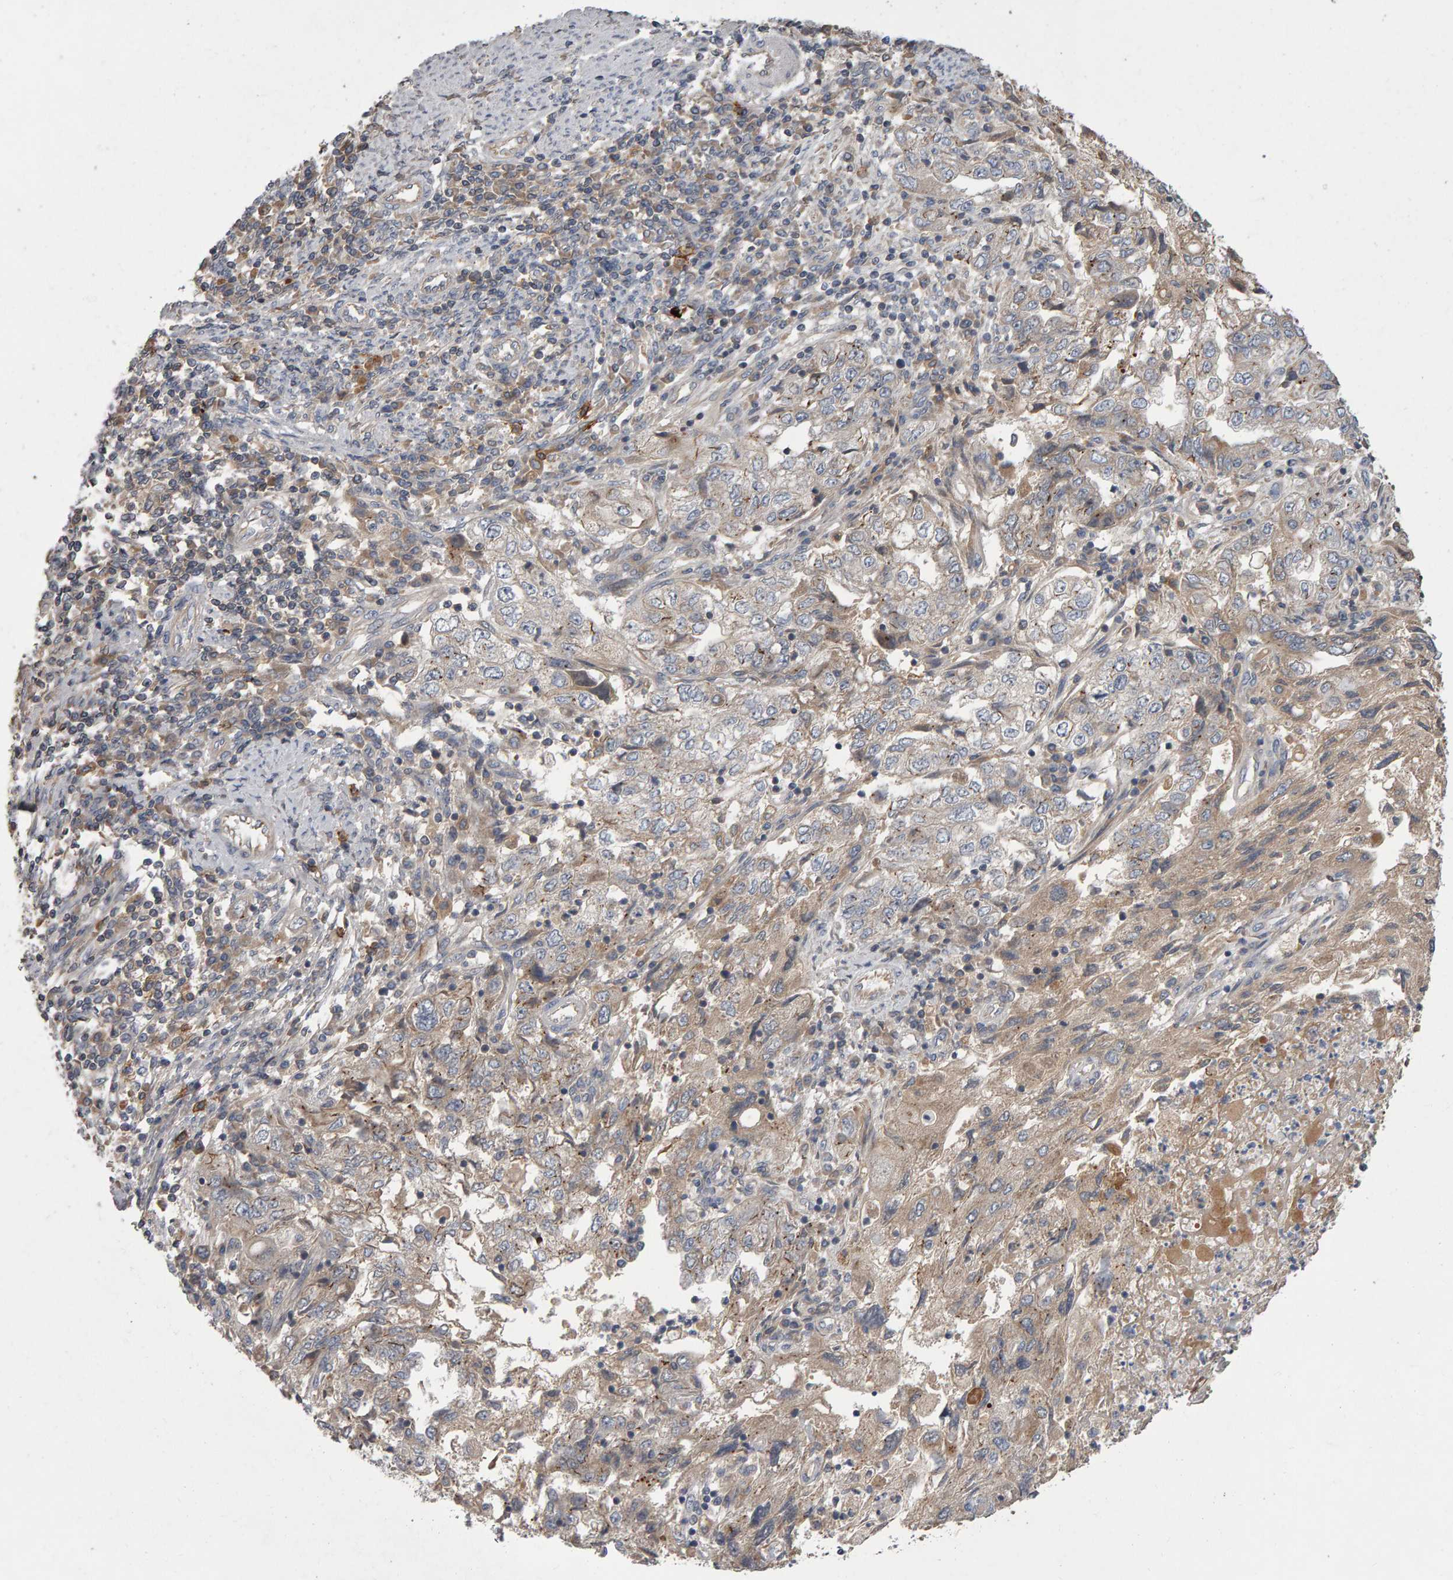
{"staining": {"intensity": "weak", "quantity": "<25%", "location": "cytoplasmic/membranous"}, "tissue": "endometrial cancer", "cell_type": "Tumor cells", "image_type": "cancer", "snomed": [{"axis": "morphology", "description": "Adenocarcinoma, NOS"}, {"axis": "topography", "description": "Endometrium"}], "caption": "An immunohistochemistry image of endometrial cancer is shown. There is no staining in tumor cells of endometrial cancer. (DAB (3,3'-diaminobenzidine) immunohistochemistry with hematoxylin counter stain).", "gene": "PGS1", "patient": {"sex": "female", "age": 49}}